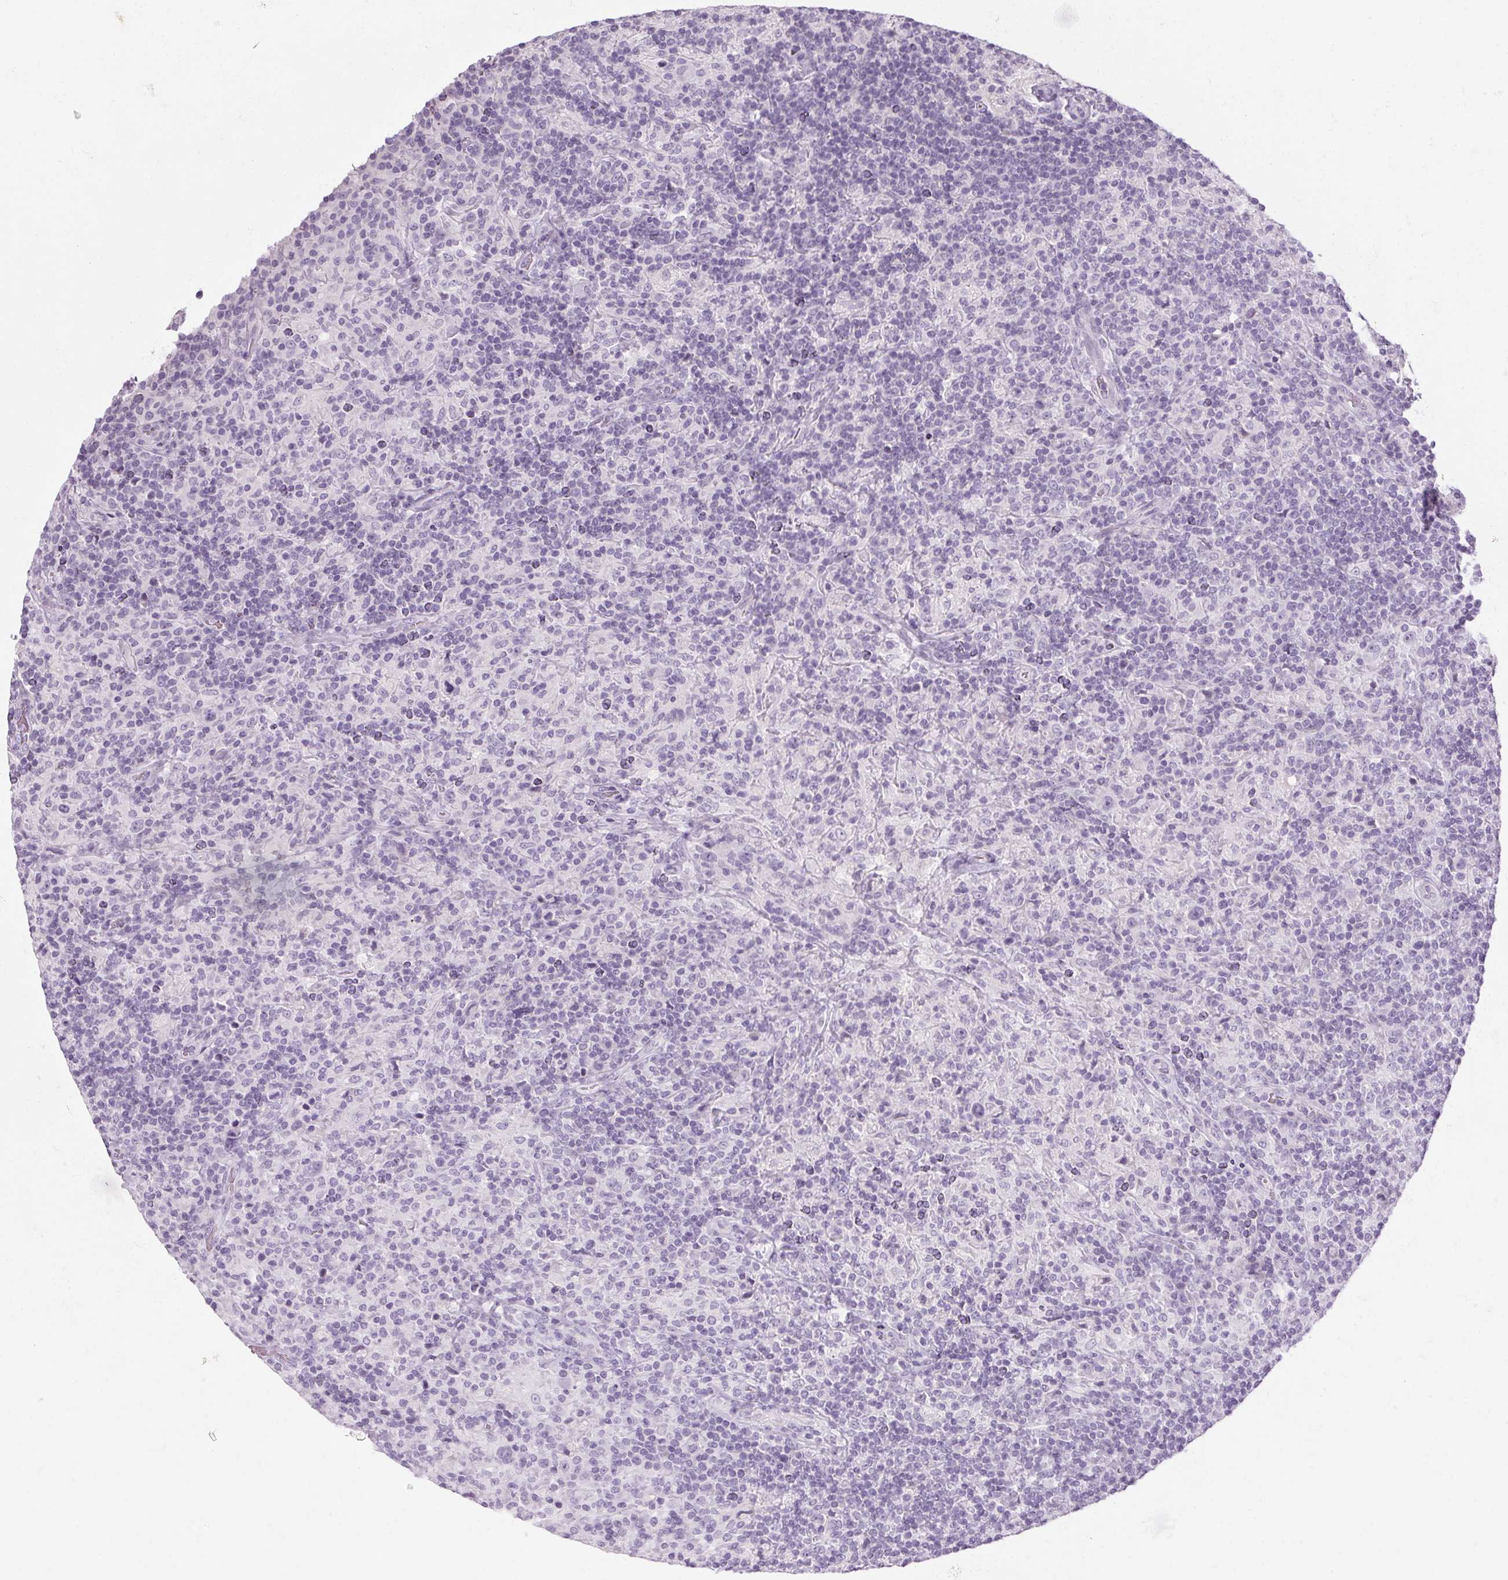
{"staining": {"intensity": "negative", "quantity": "none", "location": "none"}, "tissue": "lymphoma", "cell_type": "Tumor cells", "image_type": "cancer", "snomed": [{"axis": "morphology", "description": "Hodgkin's disease, NOS"}, {"axis": "topography", "description": "Lymph node"}], "caption": "DAB (3,3'-diaminobenzidine) immunohistochemical staining of Hodgkin's disease exhibits no significant staining in tumor cells.", "gene": "RPTN", "patient": {"sex": "male", "age": 70}}